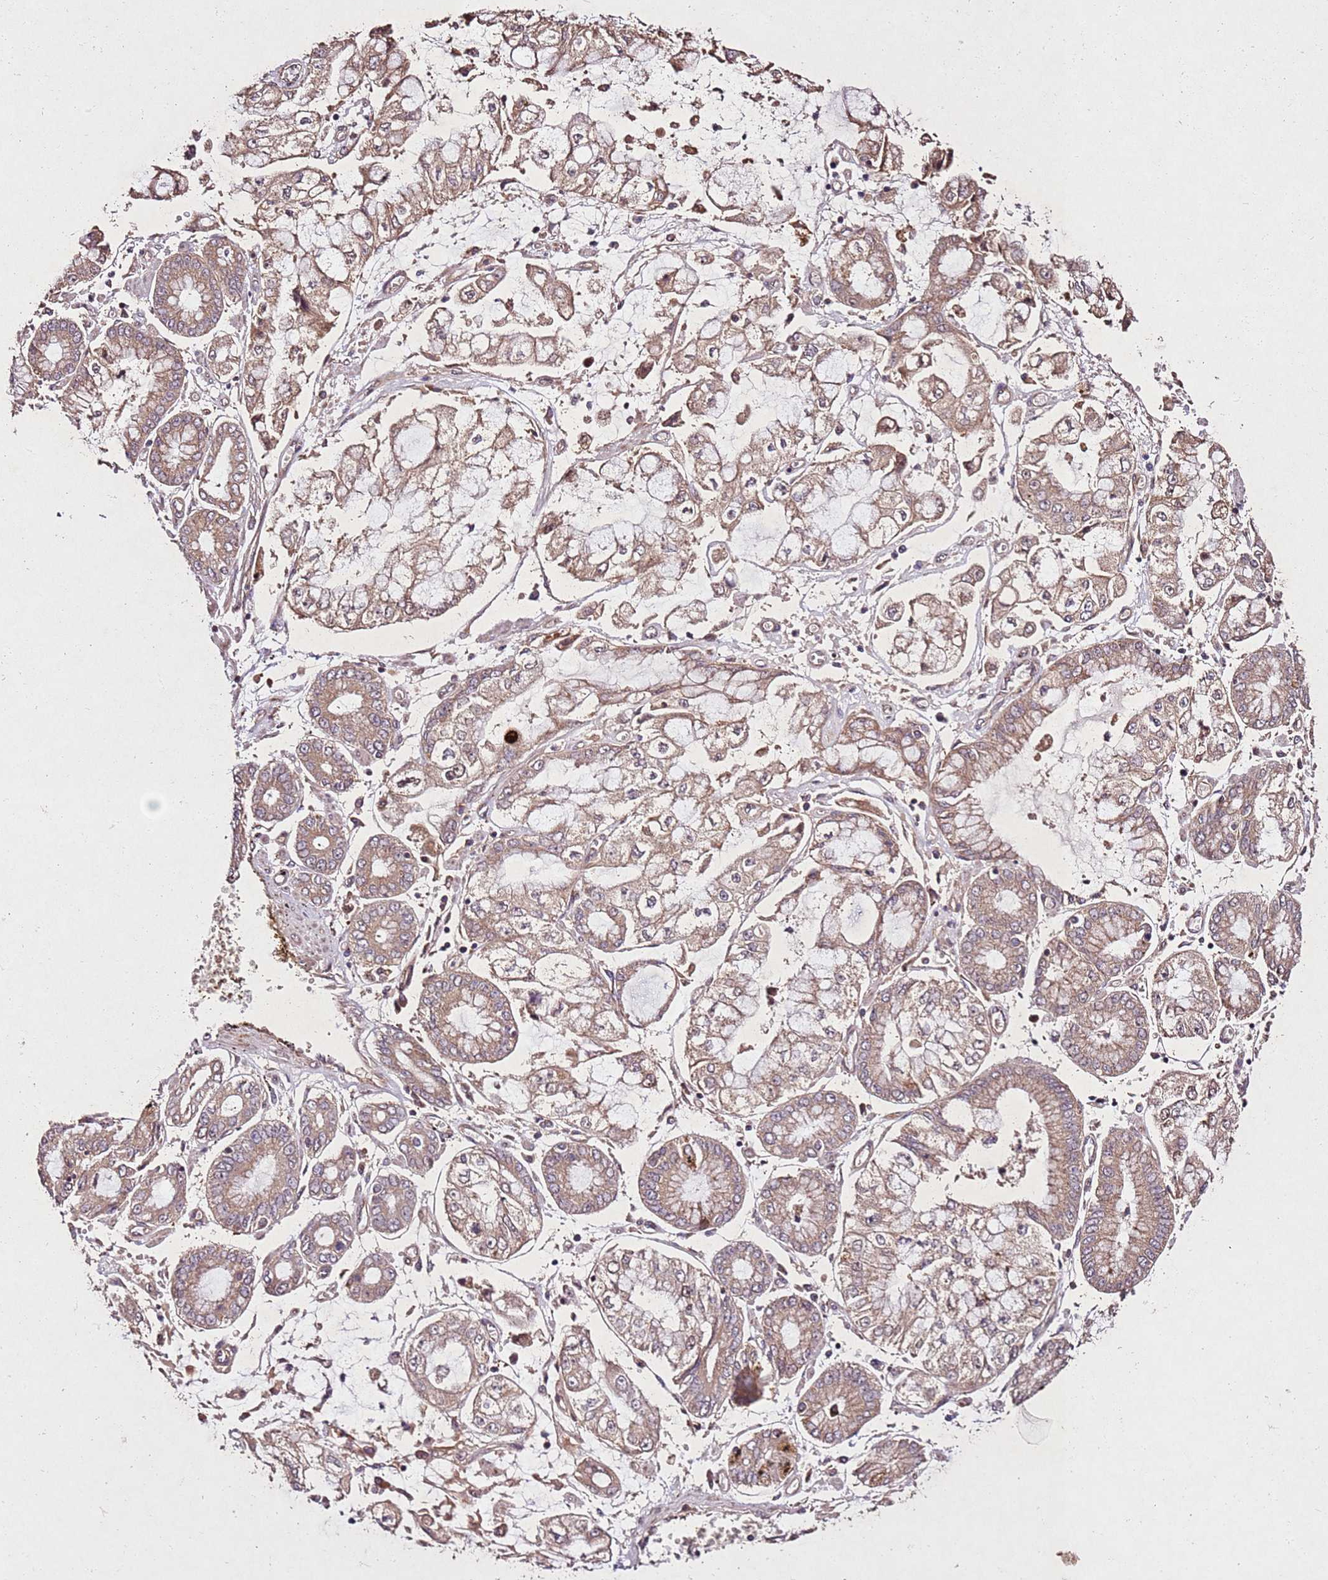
{"staining": {"intensity": "moderate", "quantity": ">75%", "location": "cytoplasmic/membranous"}, "tissue": "stomach cancer", "cell_type": "Tumor cells", "image_type": "cancer", "snomed": [{"axis": "morphology", "description": "Adenocarcinoma, NOS"}, {"axis": "topography", "description": "Stomach"}], "caption": "Moderate cytoplasmic/membranous protein expression is appreciated in approximately >75% of tumor cells in adenocarcinoma (stomach).", "gene": "PTMA", "patient": {"sex": "male", "age": 76}}